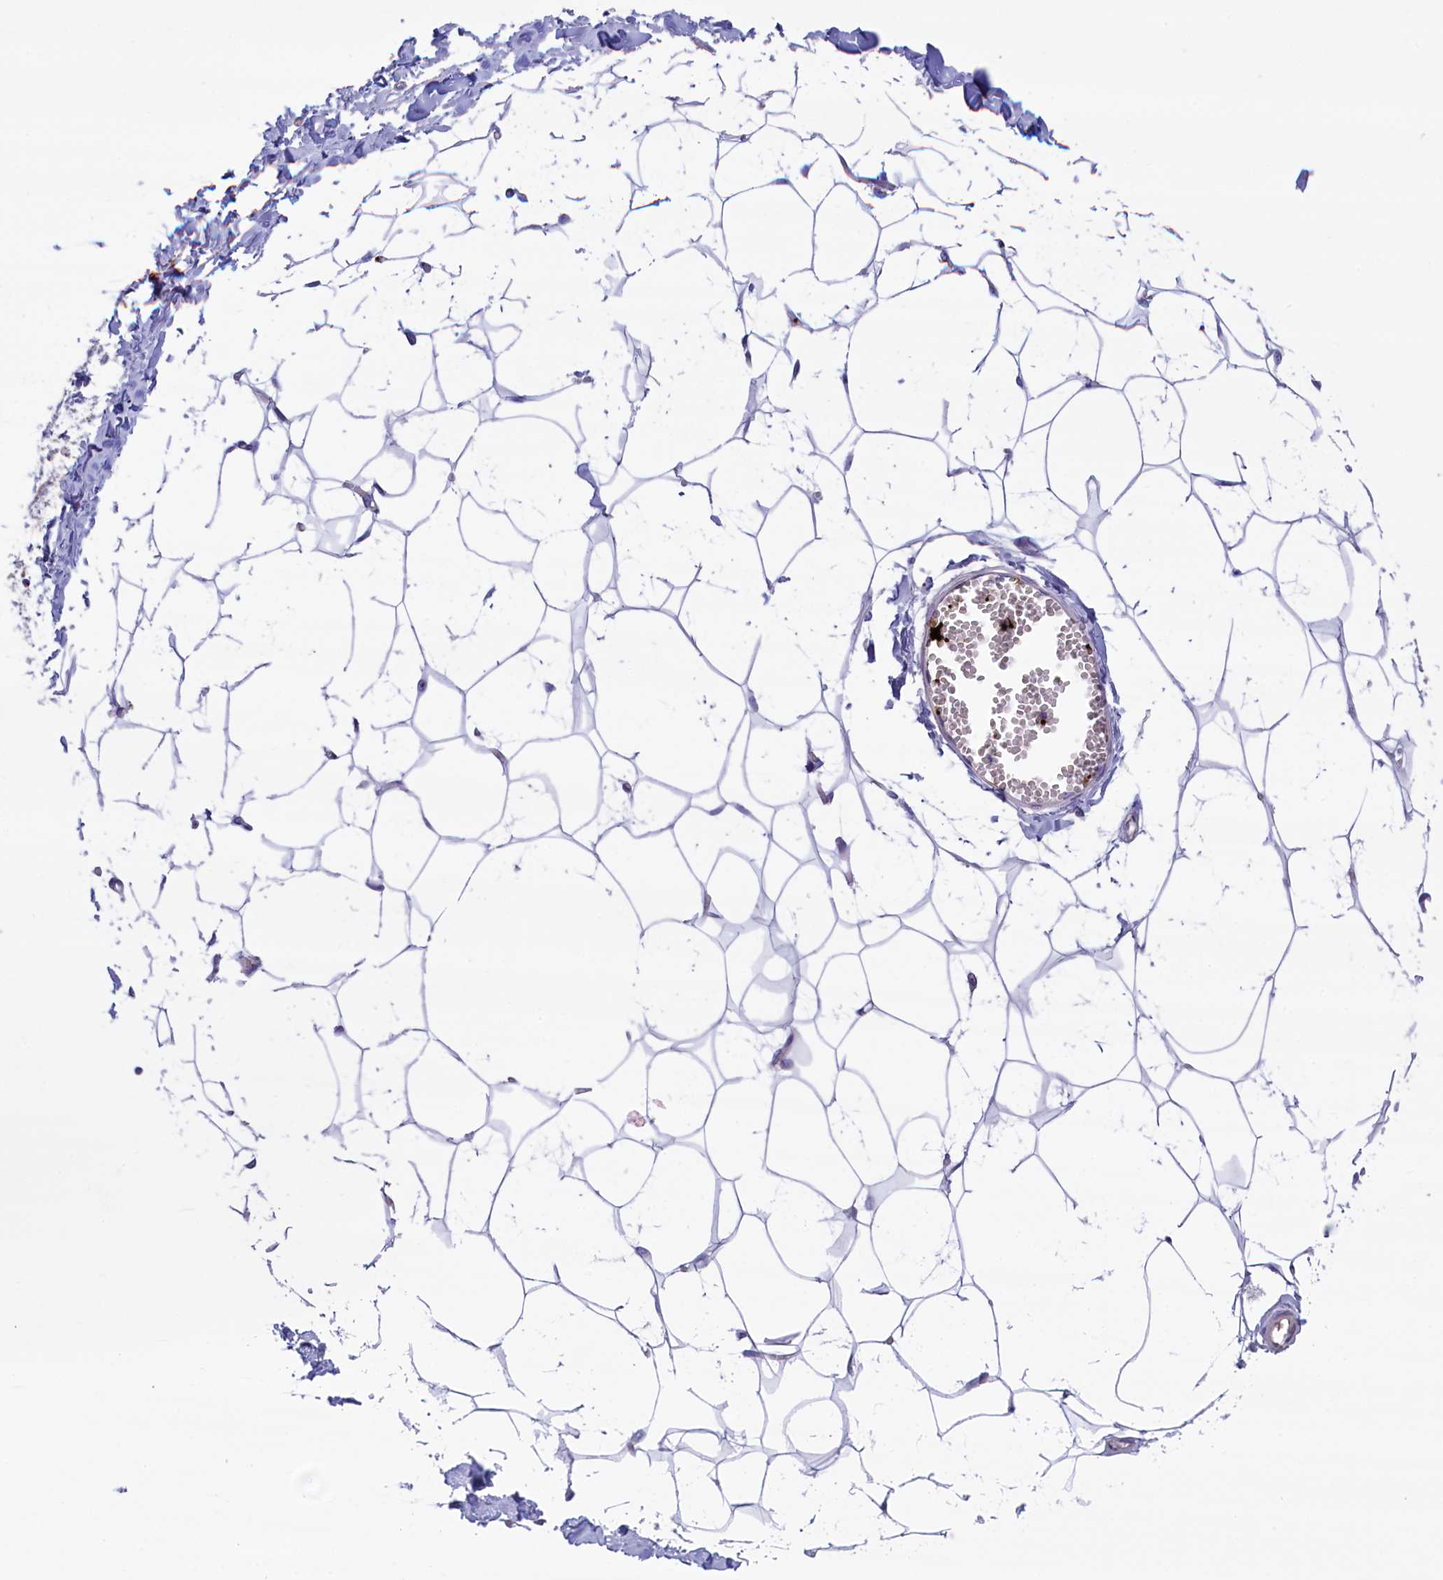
{"staining": {"intensity": "negative", "quantity": "none", "location": "none"}, "tissue": "breast", "cell_type": "Adipocytes", "image_type": "normal", "snomed": [{"axis": "morphology", "description": "Normal tissue, NOS"}, {"axis": "topography", "description": "Breast"}], "caption": "IHC photomicrograph of normal human breast stained for a protein (brown), which displays no expression in adipocytes.", "gene": "HEATR3", "patient": {"sex": "female", "age": 27}}